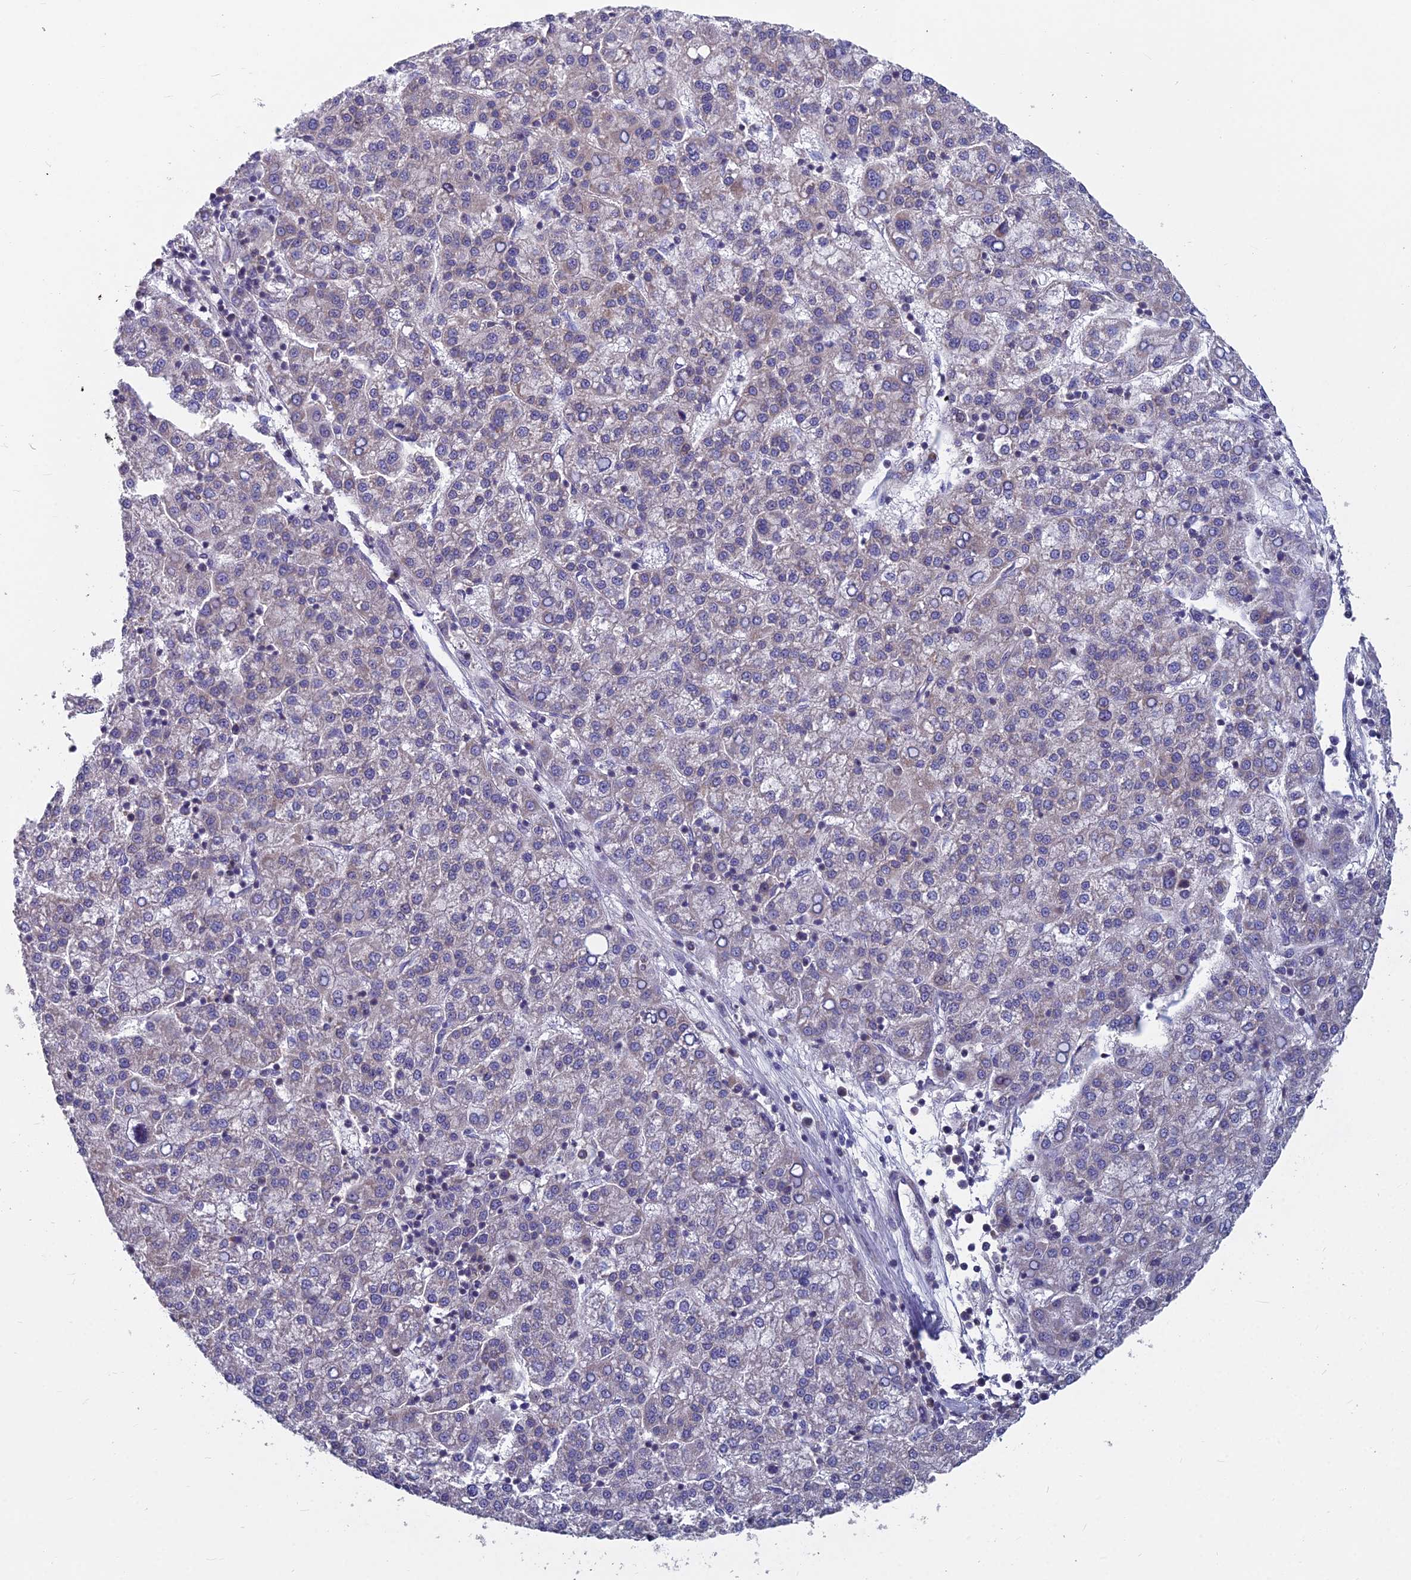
{"staining": {"intensity": "weak", "quantity": "<25%", "location": "cytoplasmic/membranous"}, "tissue": "liver cancer", "cell_type": "Tumor cells", "image_type": "cancer", "snomed": [{"axis": "morphology", "description": "Carcinoma, Hepatocellular, NOS"}, {"axis": "topography", "description": "Liver"}], "caption": "IHC of human liver cancer (hepatocellular carcinoma) shows no staining in tumor cells.", "gene": "COX20", "patient": {"sex": "female", "age": 58}}